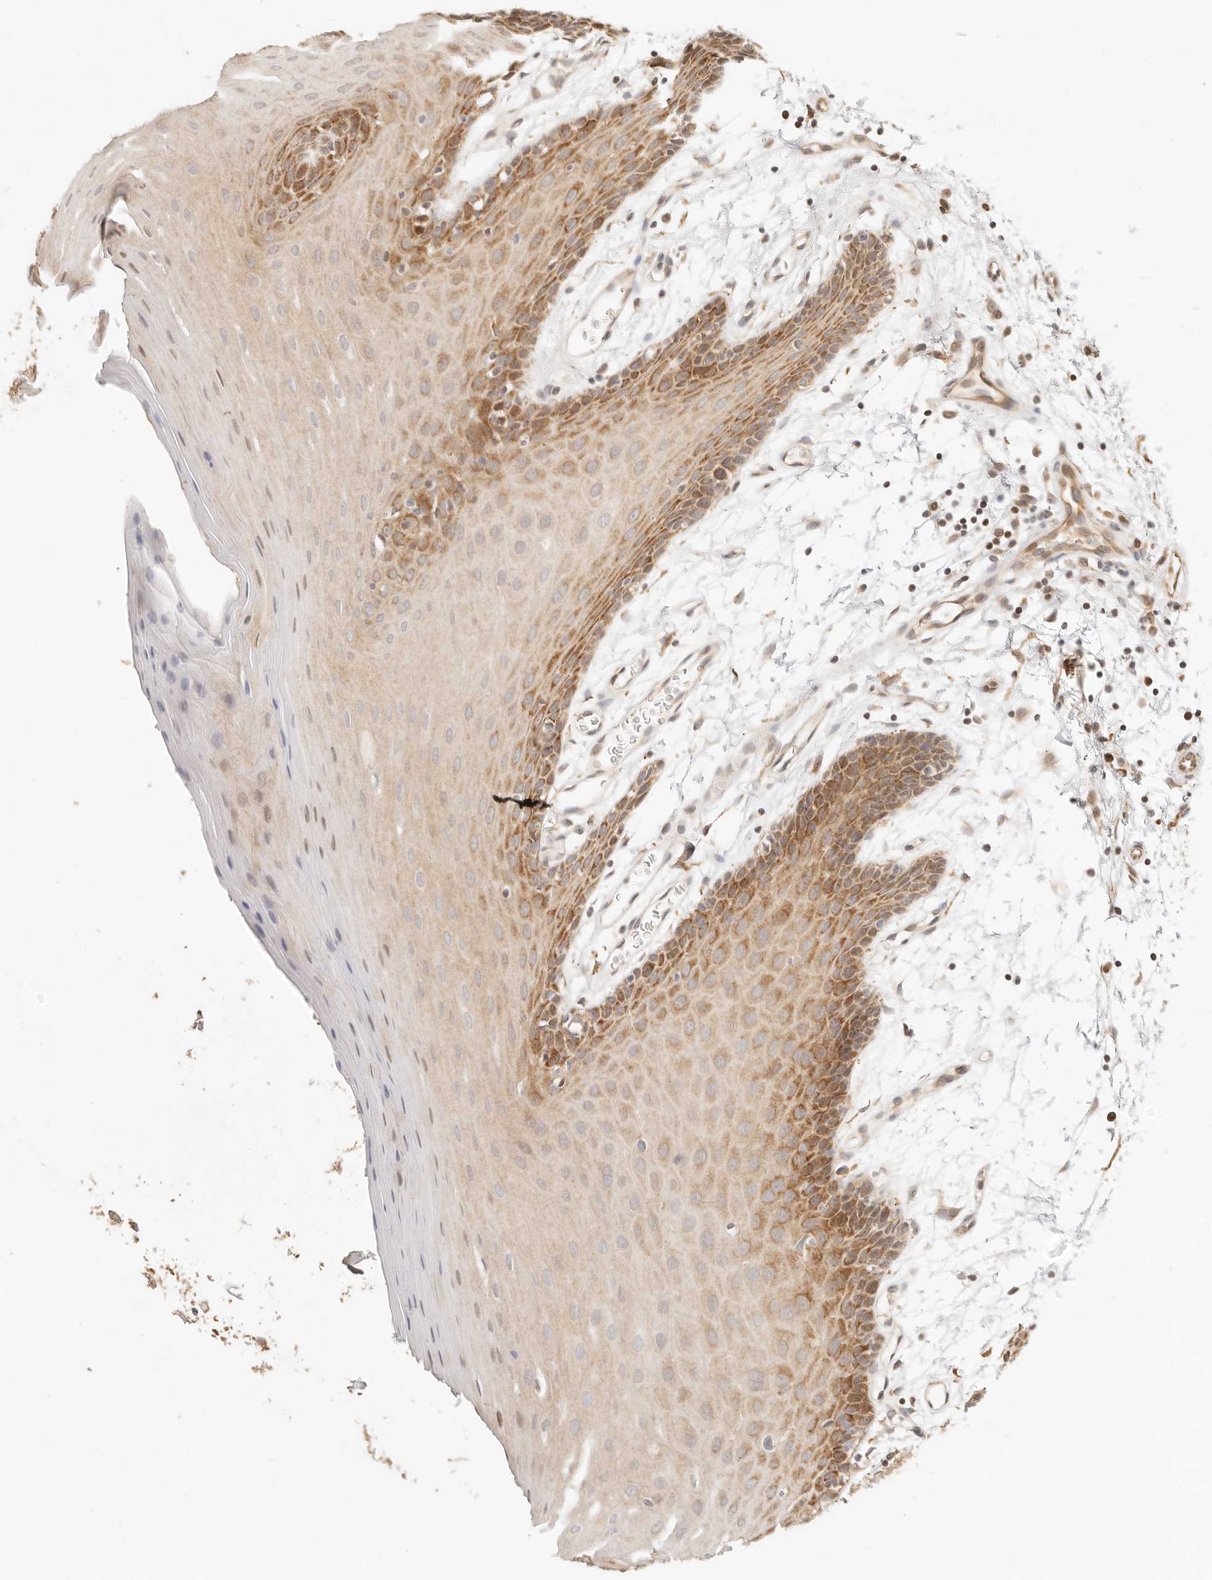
{"staining": {"intensity": "strong", "quantity": "25%-75%", "location": "cytoplasmic/membranous"}, "tissue": "oral mucosa", "cell_type": "Squamous epithelial cells", "image_type": "normal", "snomed": [{"axis": "morphology", "description": "Normal tissue, NOS"}, {"axis": "morphology", "description": "Squamous cell carcinoma, NOS"}, {"axis": "topography", "description": "Skeletal muscle"}, {"axis": "topography", "description": "Oral tissue"}, {"axis": "topography", "description": "Salivary gland"}, {"axis": "topography", "description": "Head-Neck"}], "caption": "Normal oral mucosa reveals strong cytoplasmic/membranous expression in about 25%-75% of squamous epithelial cells.", "gene": "TIMM17A", "patient": {"sex": "male", "age": 54}}